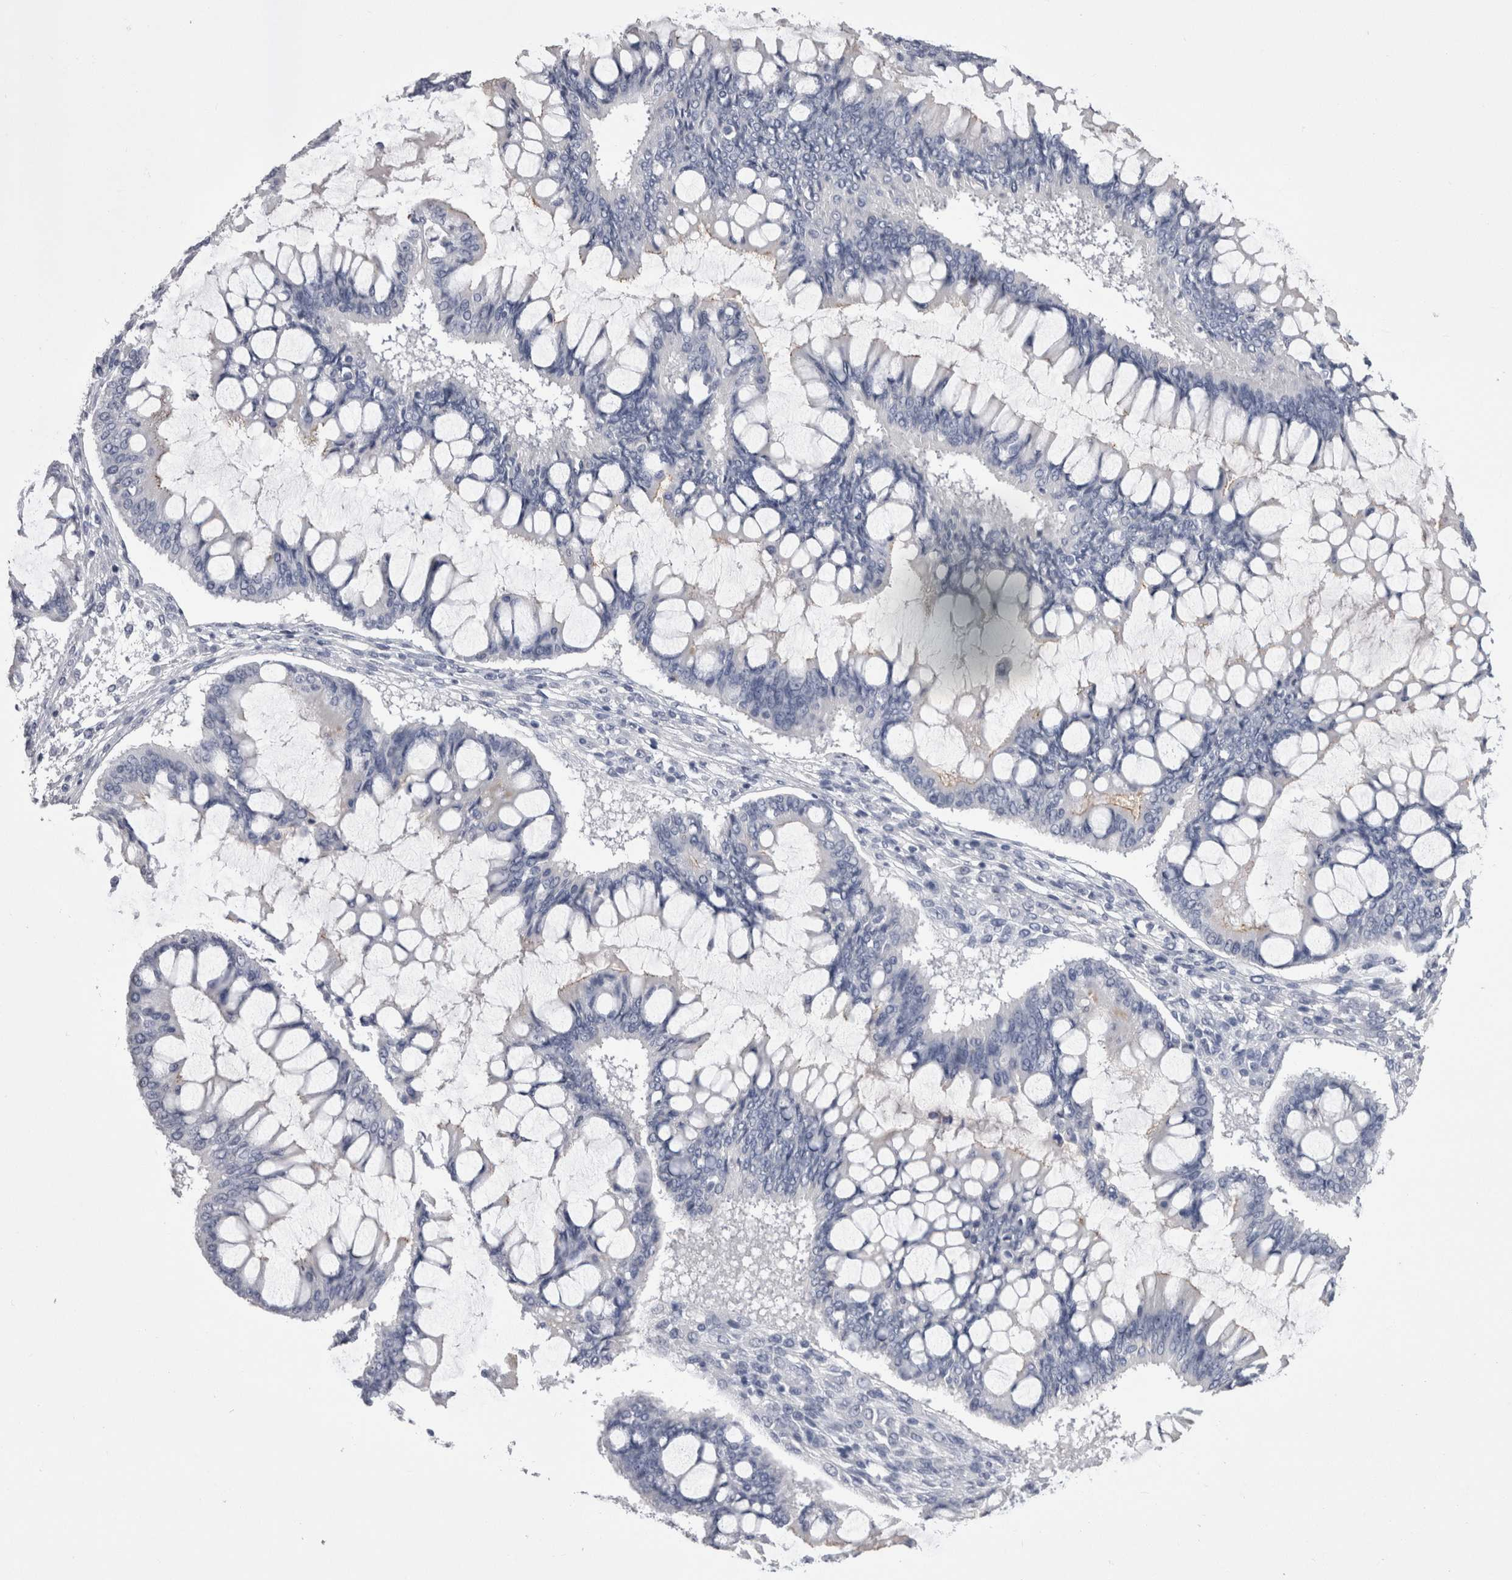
{"staining": {"intensity": "negative", "quantity": "none", "location": "none"}, "tissue": "ovarian cancer", "cell_type": "Tumor cells", "image_type": "cancer", "snomed": [{"axis": "morphology", "description": "Cystadenocarcinoma, mucinous, NOS"}, {"axis": "topography", "description": "Ovary"}], "caption": "A high-resolution histopathology image shows immunohistochemistry (IHC) staining of ovarian mucinous cystadenocarcinoma, which demonstrates no significant expression in tumor cells. The staining is performed using DAB brown chromogen with nuclei counter-stained in using hematoxylin.", "gene": "CDHR5", "patient": {"sex": "female", "age": 73}}